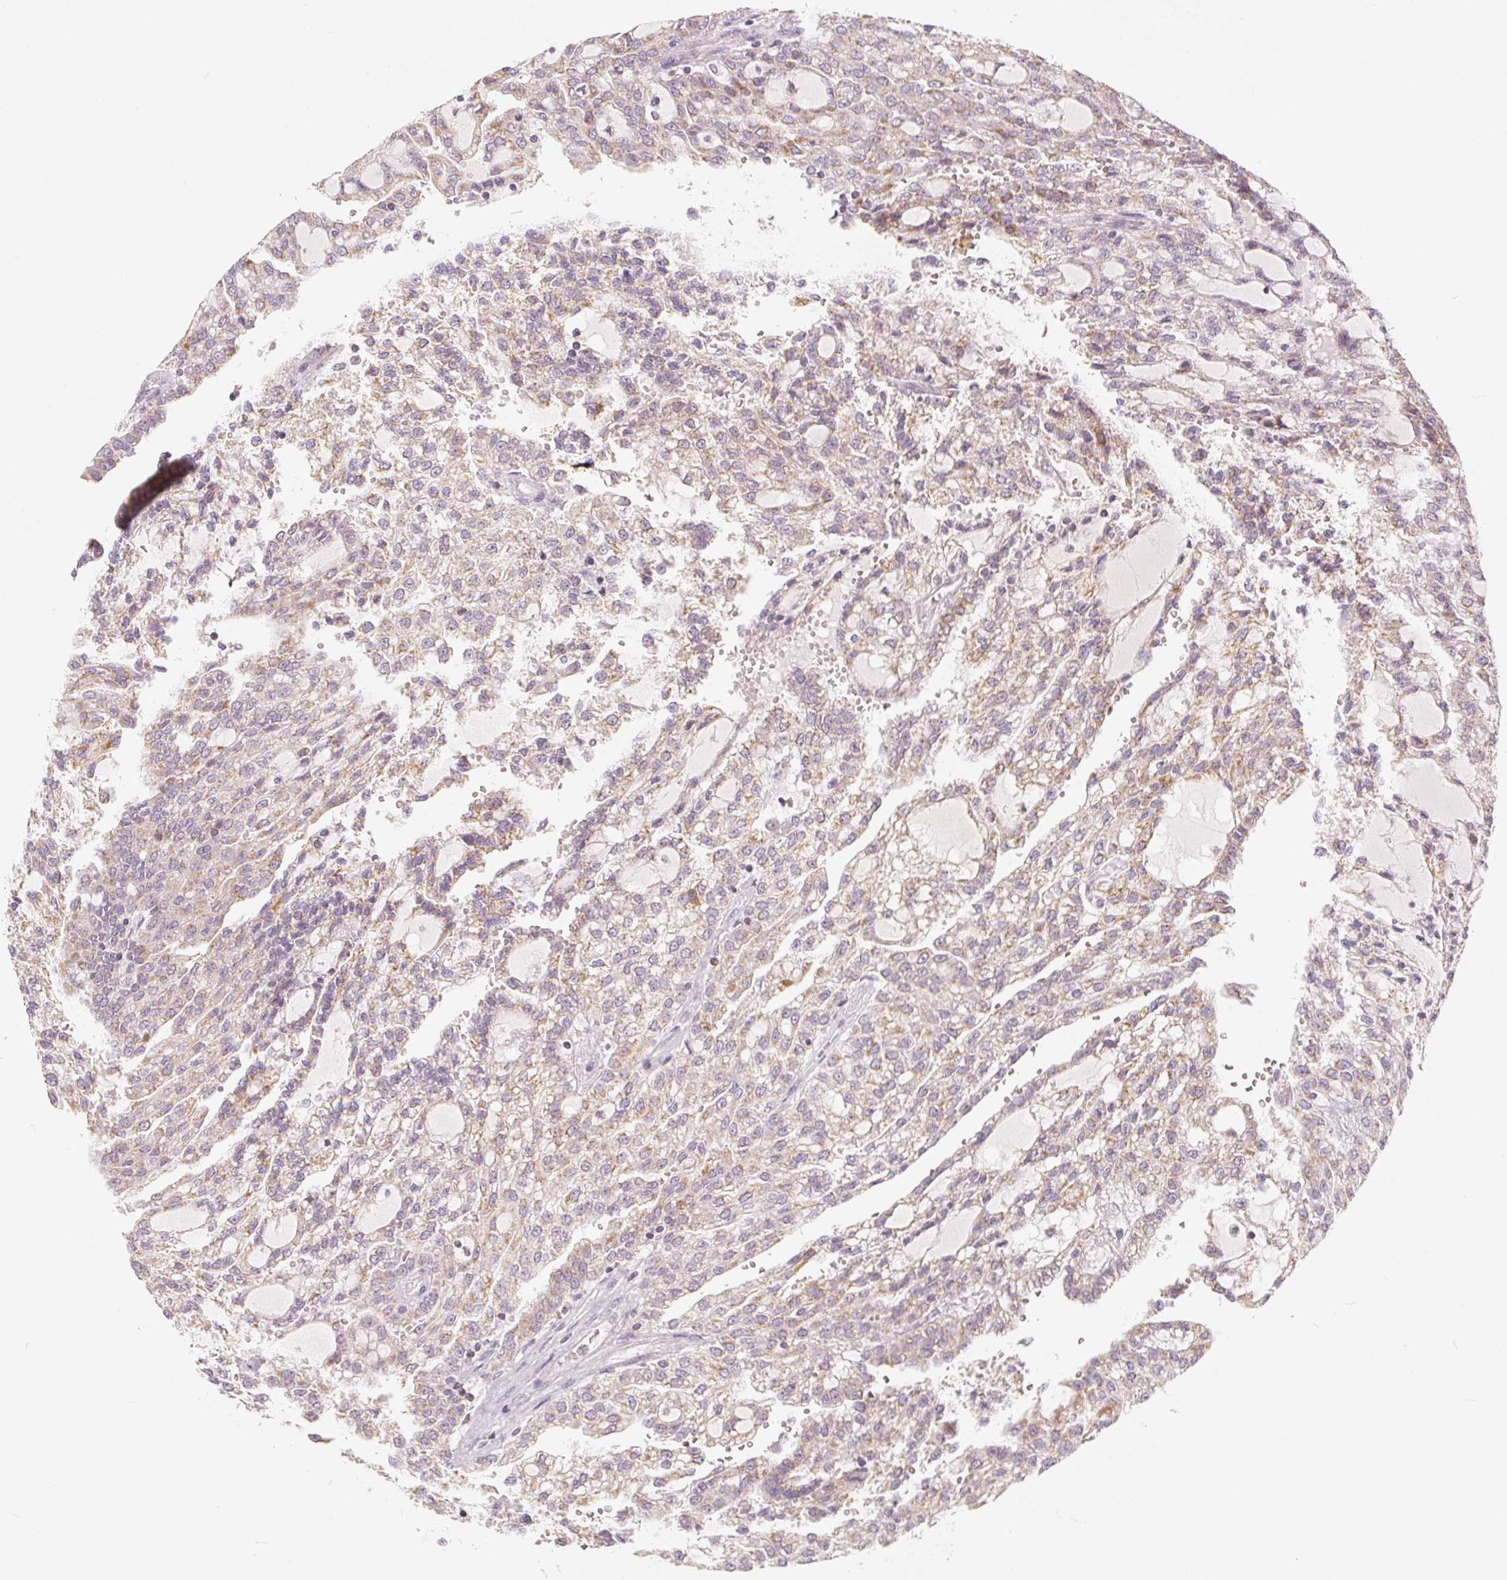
{"staining": {"intensity": "weak", "quantity": ">75%", "location": "cytoplasmic/membranous"}, "tissue": "renal cancer", "cell_type": "Tumor cells", "image_type": "cancer", "snomed": [{"axis": "morphology", "description": "Adenocarcinoma, NOS"}, {"axis": "topography", "description": "Kidney"}], "caption": "Protein analysis of renal cancer tissue demonstrates weak cytoplasmic/membranous staining in approximately >75% of tumor cells. (DAB IHC, brown staining for protein, blue staining for nuclei).", "gene": "GHITM", "patient": {"sex": "male", "age": 63}}